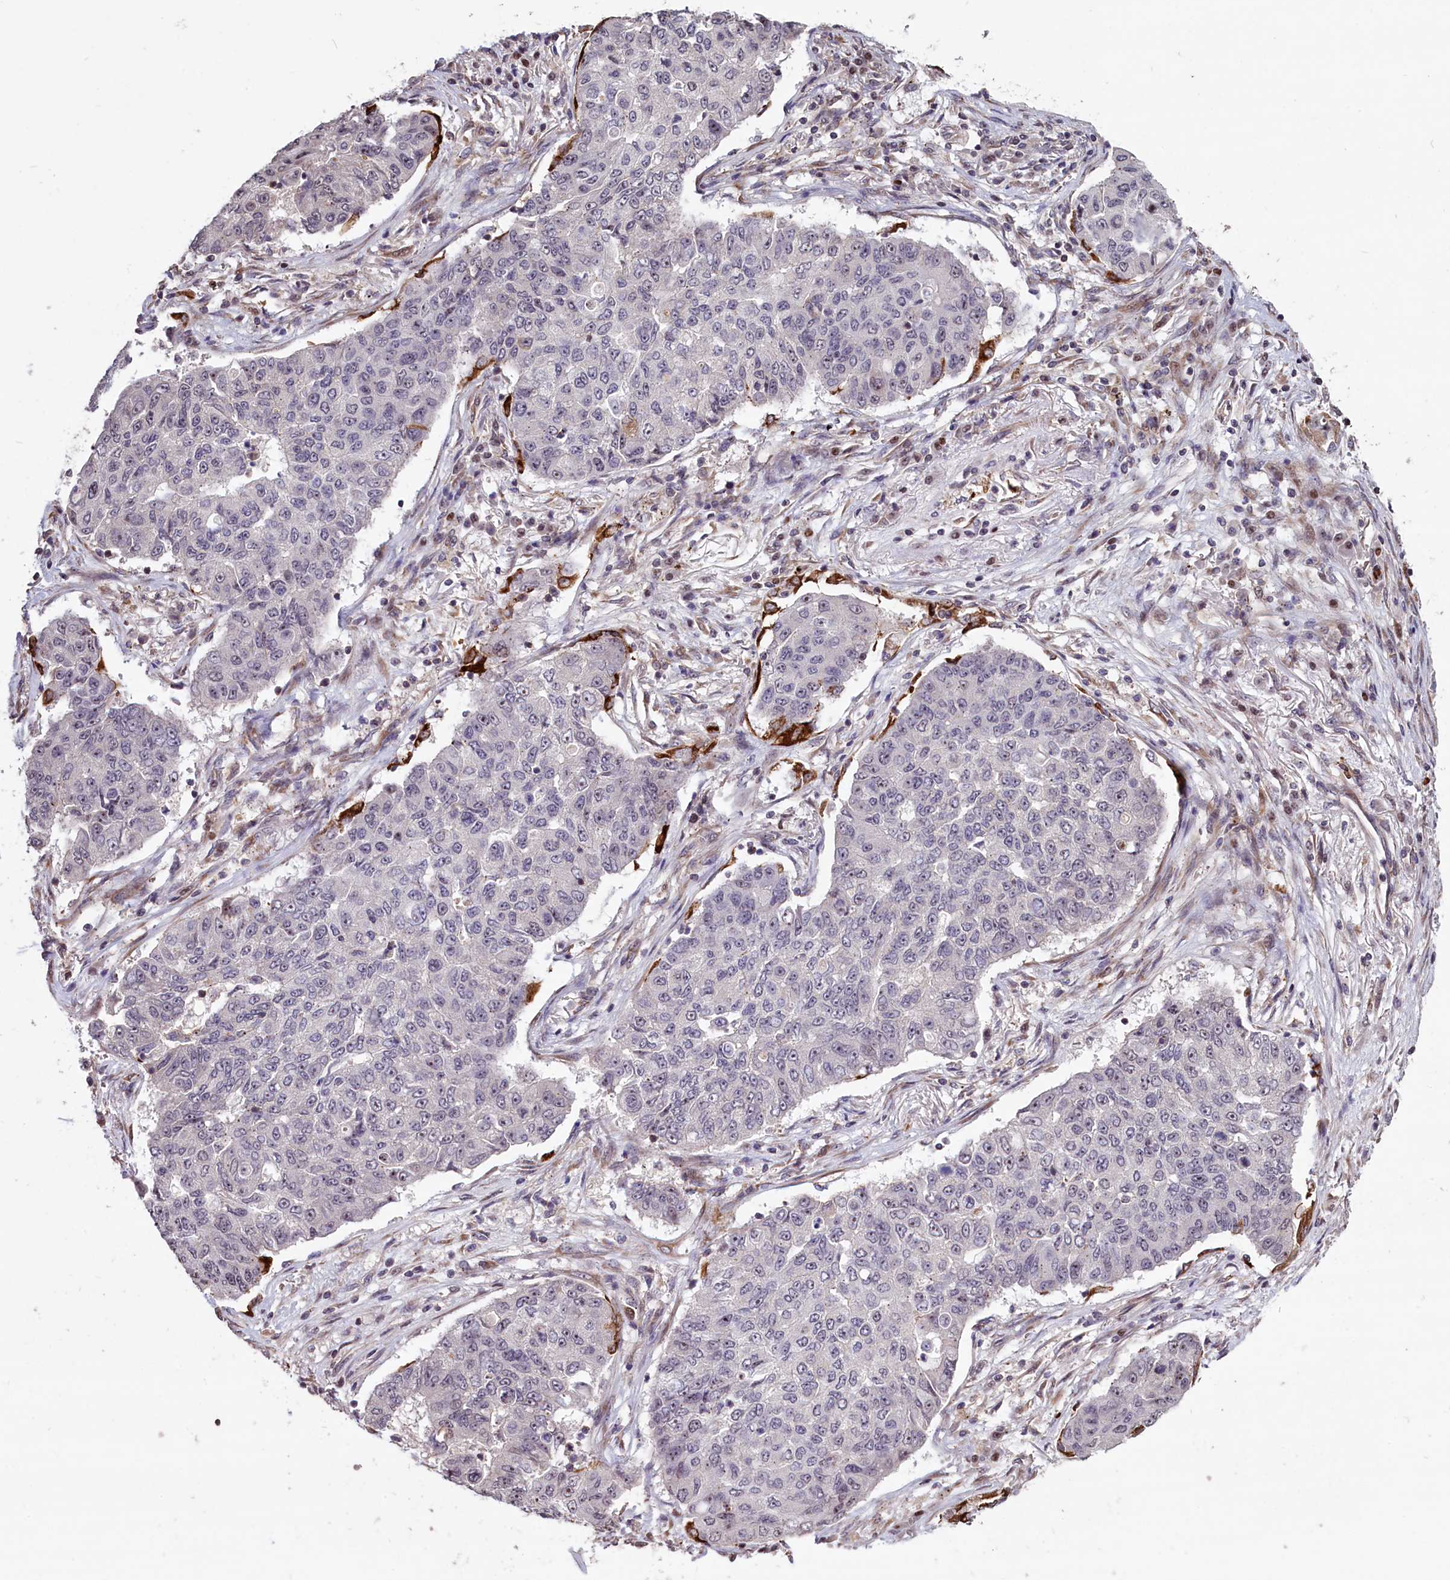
{"staining": {"intensity": "negative", "quantity": "none", "location": "none"}, "tissue": "lung cancer", "cell_type": "Tumor cells", "image_type": "cancer", "snomed": [{"axis": "morphology", "description": "Squamous cell carcinoma, NOS"}, {"axis": "topography", "description": "Lung"}], "caption": "IHC of human lung cancer (squamous cell carcinoma) reveals no expression in tumor cells. The staining was performed using DAB to visualize the protein expression in brown, while the nuclei were stained in blue with hematoxylin (Magnification: 20x).", "gene": "SHFL", "patient": {"sex": "male", "age": 74}}